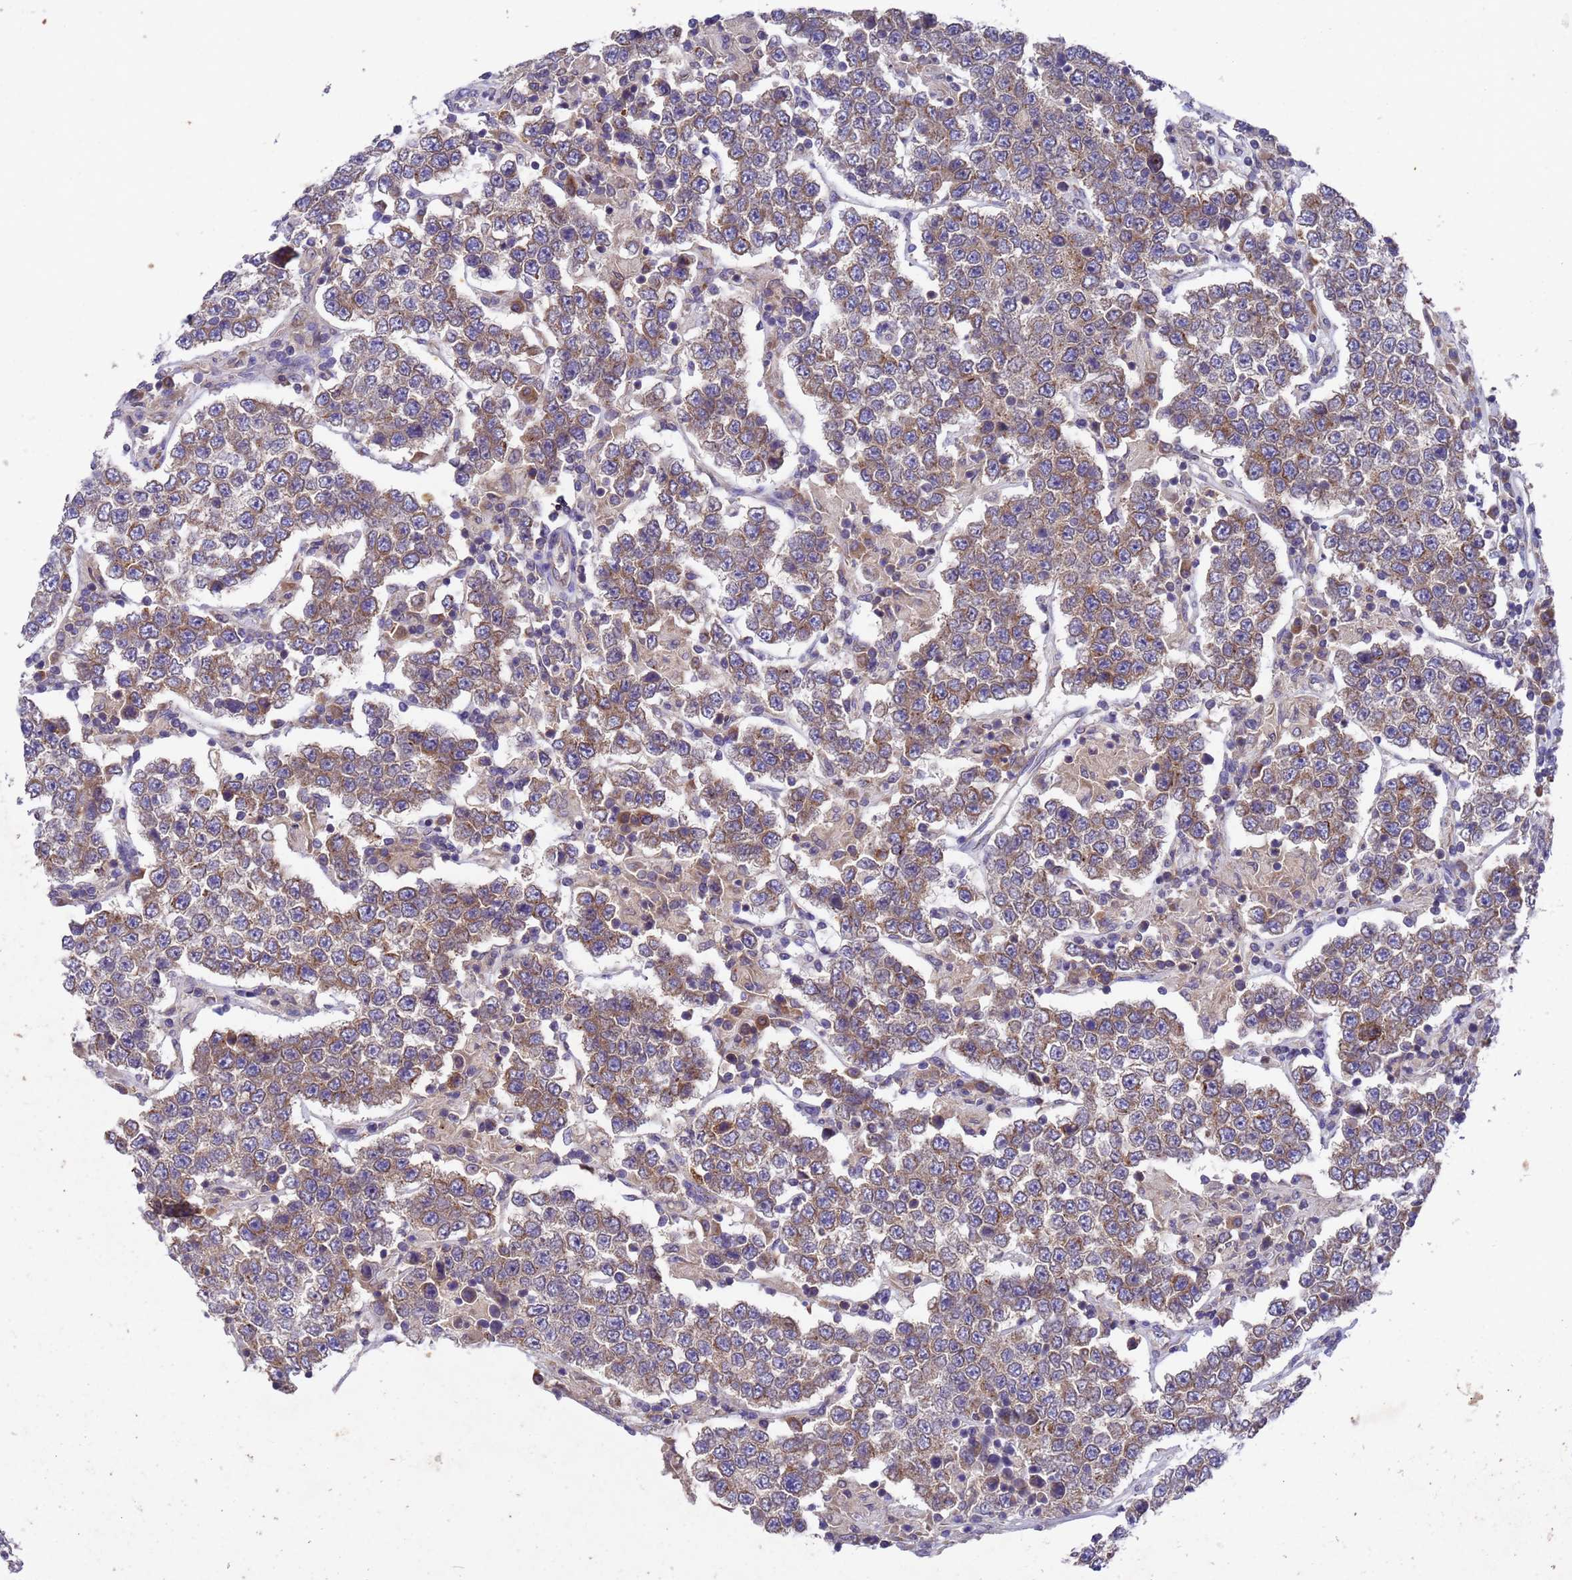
{"staining": {"intensity": "weak", "quantity": ">75%", "location": "cytoplasmic/membranous"}, "tissue": "testis cancer", "cell_type": "Tumor cells", "image_type": "cancer", "snomed": [{"axis": "morphology", "description": "Normal tissue, NOS"}, {"axis": "morphology", "description": "Urothelial carcinoma, High grade"}, {"axis": "morphology", "description": "Seminoma, NOS"}, {"axis": "morphology", "description": "Carcinoma, Embryonal, NOS"}, {"axis": "topography", "description": "Urinary bladder"}, {"axis": "topography", "description": "Testis"}], "caption": "Weak cytoplasmic/membranous protein expression is identified in about >75% of tumor cells in testis cancer.", "gene": "DCAF12L2", "patient": {"sex": "male", "age": 41}}